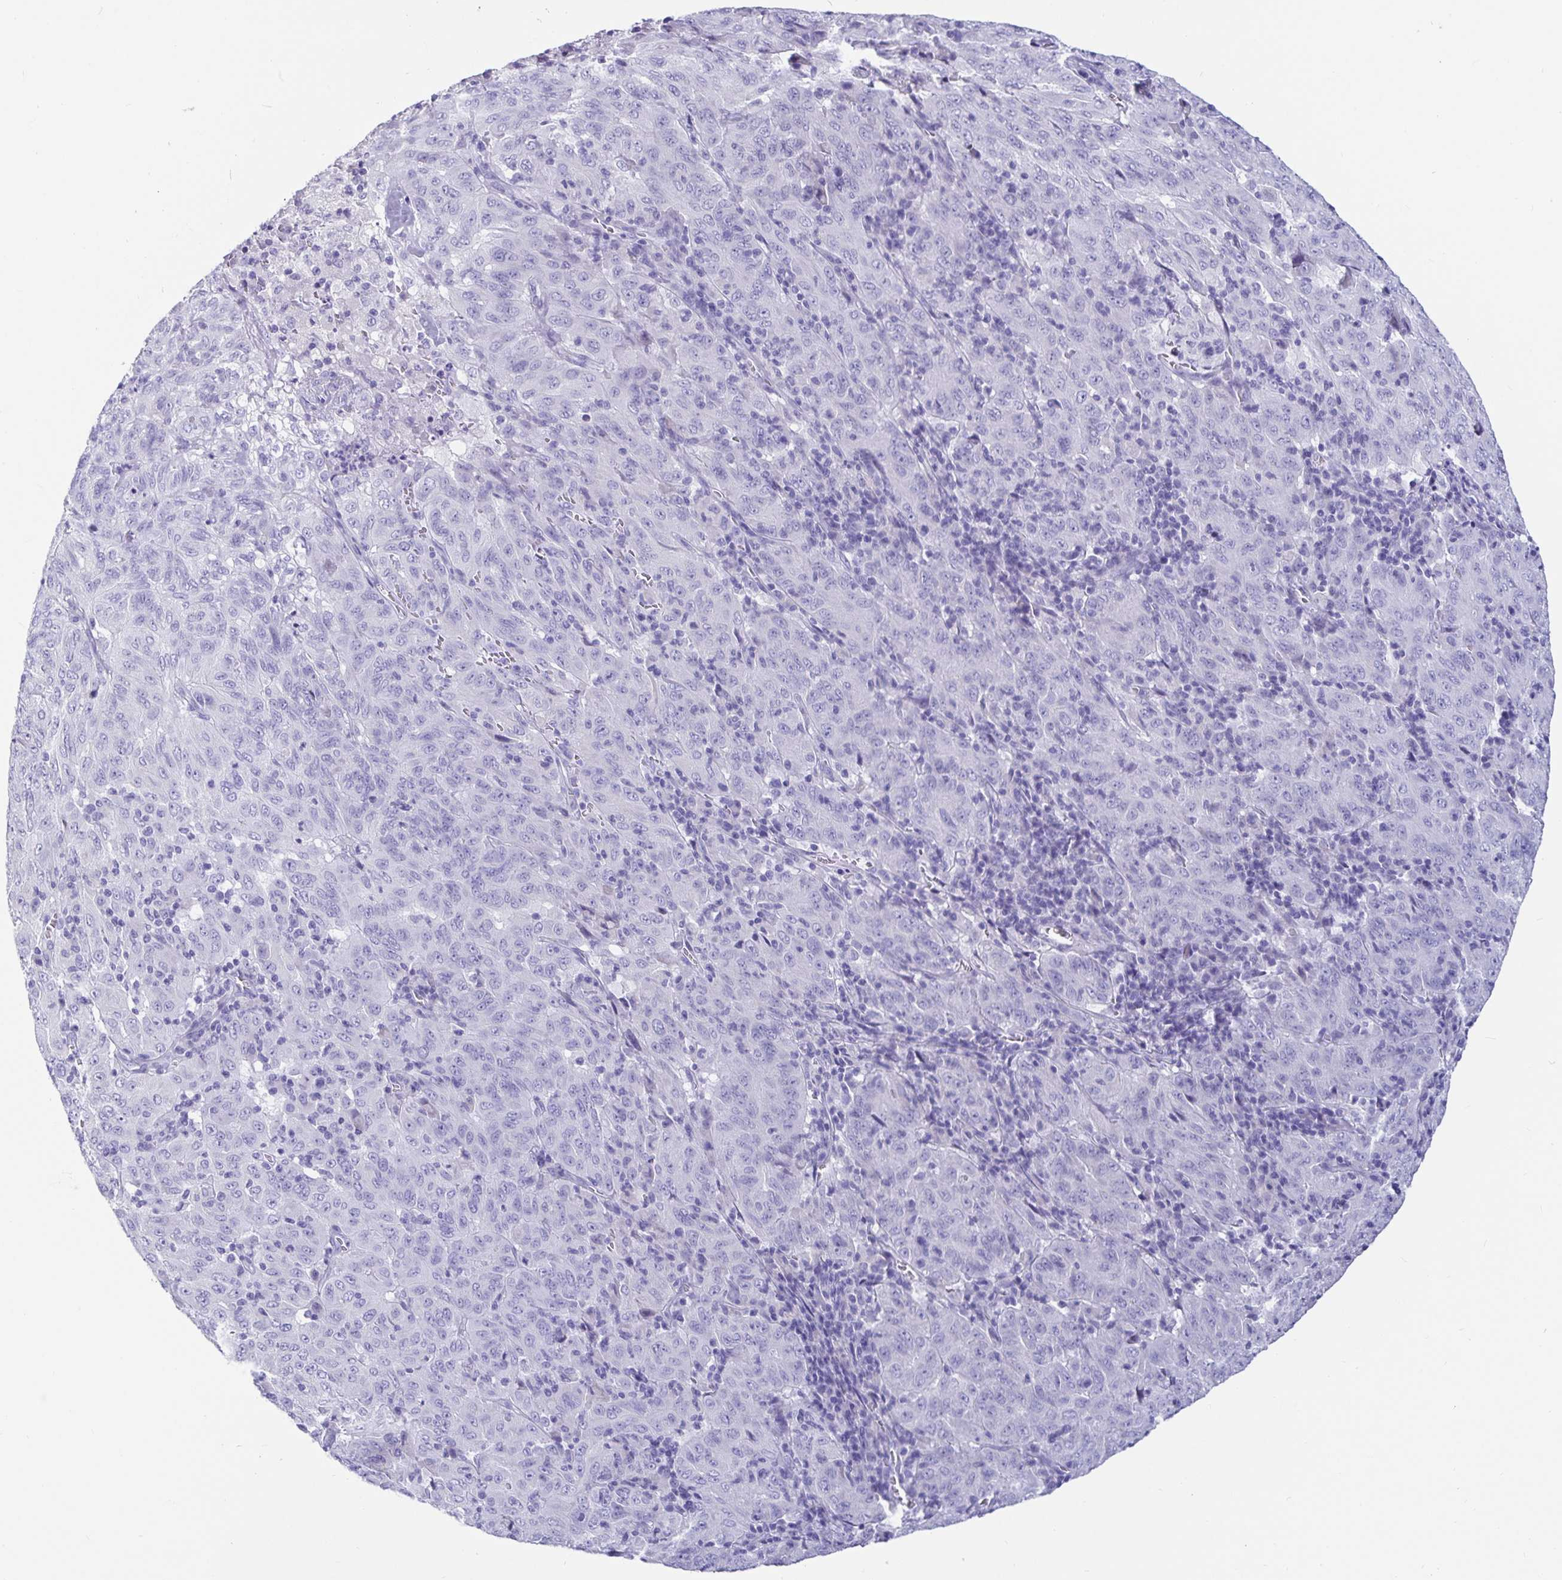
{"staining": {"intensity": "negative", "quantity": "none", "location": "none"}, "tissue": "pancreatic cancer", "cell_type": "Tumor cells", "image_type": "cancer", "snomed": [{"axis": "morphology", "description": "Adenocarcinoma, NOS"}, {"axis": "topography", "description": "Pancreas"}], "caption": "A histopathology image of human adenocarcinoma (pancreatic) is negative for staining in tumor cells.", "gene": "ZPBP2", "patient": {"sex": "male", "age": 63}}